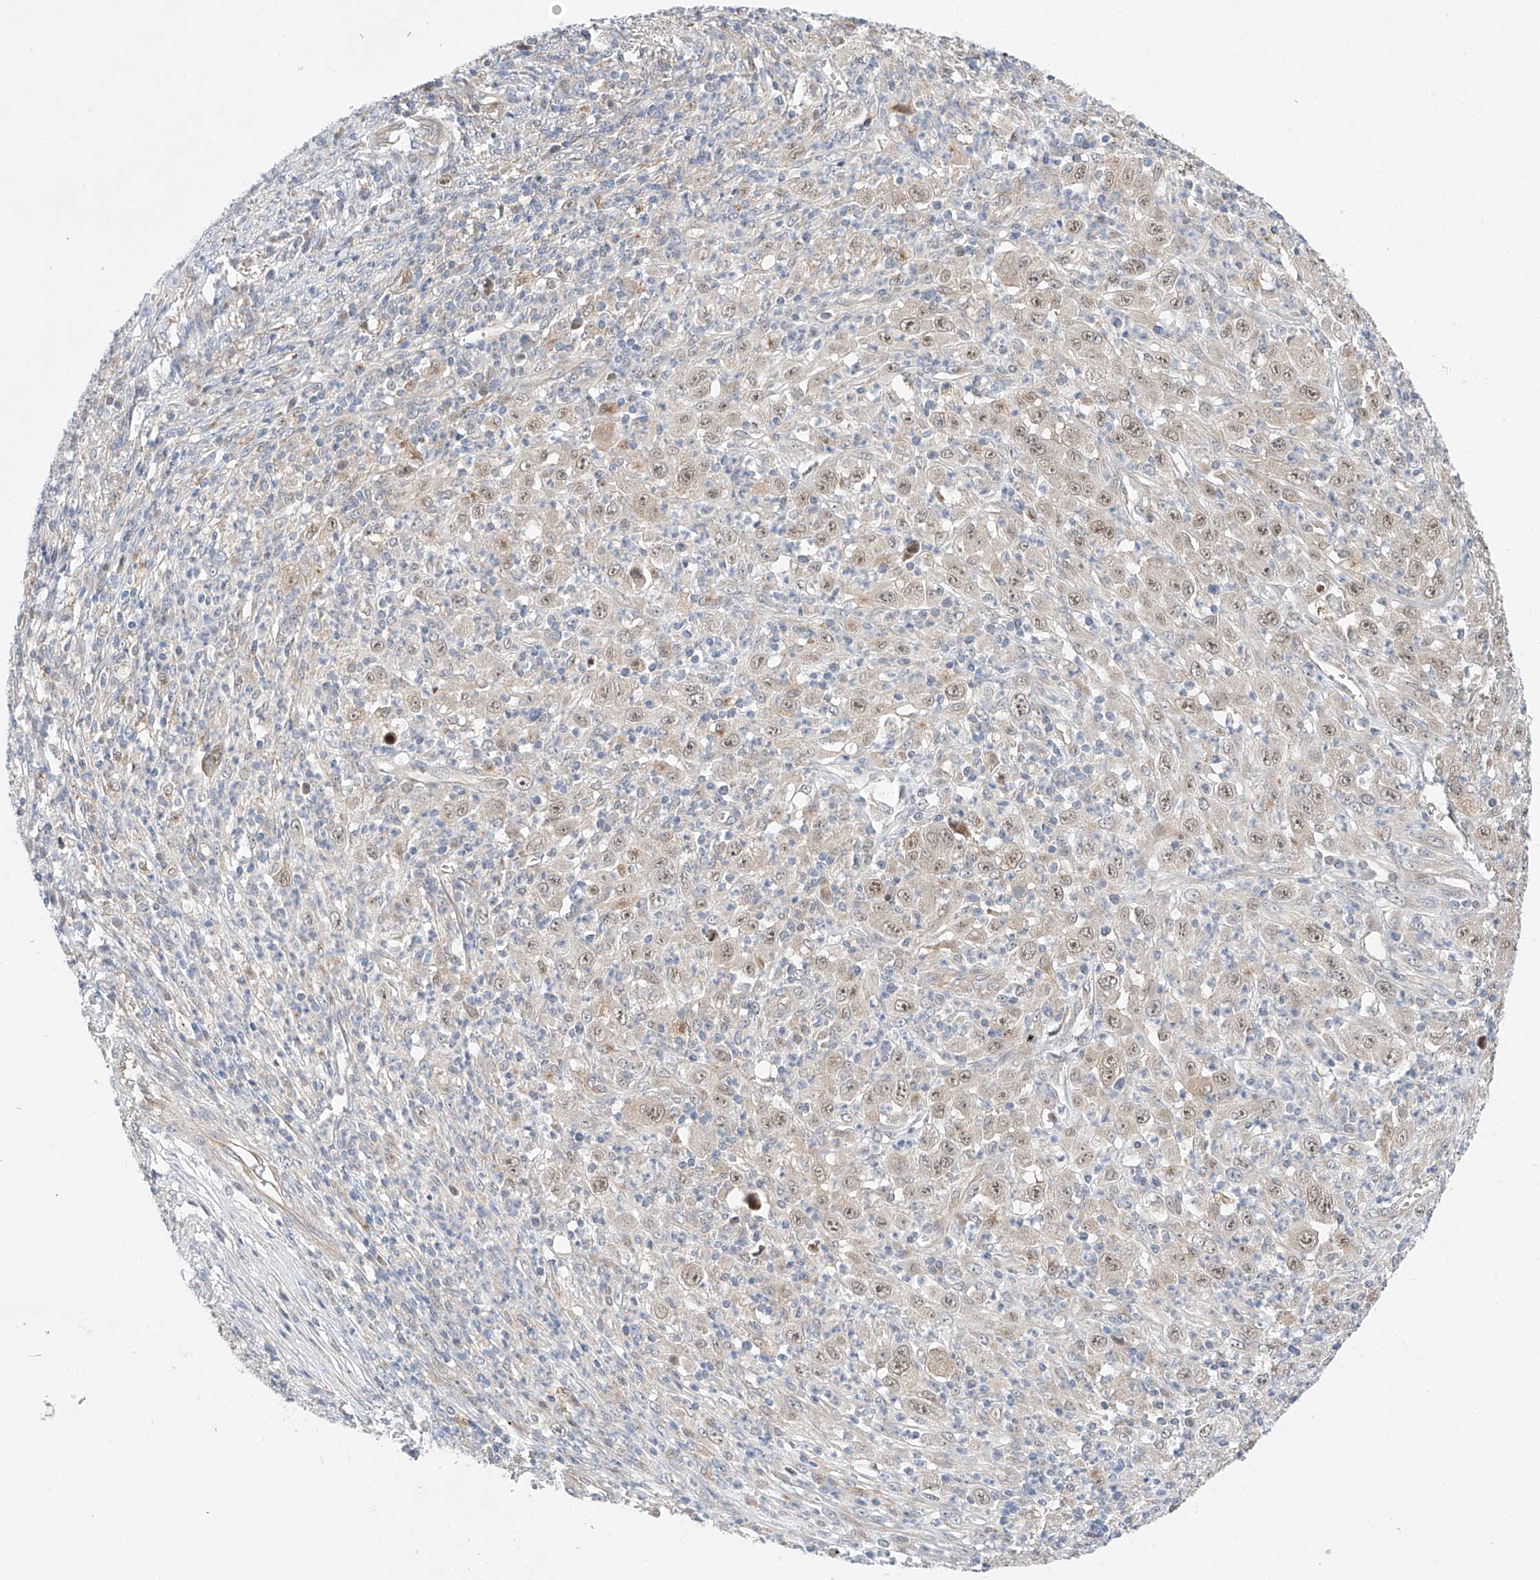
{"staining": {"intensity": "weak", "quantity": "25%-75%", "location": "nuclear"}, "tissue": "melanoma", "cell_type": "Tumor cells", "image_type": "cancer", "snomed": [{"axis": "morphology", "description": "Malignant melanoma, Metastatic site"}, {"axis": "topography", "description": "Skin"}], "caption": "Tumor cells display low levels of weak nuclear staining in about 25%-75% of cells in melanoma. The protein of interest is shown in brown color, while the nuclei are stained blue.", "gene": "CLDND1", "patient": {"sex": "female", "age": 56}}